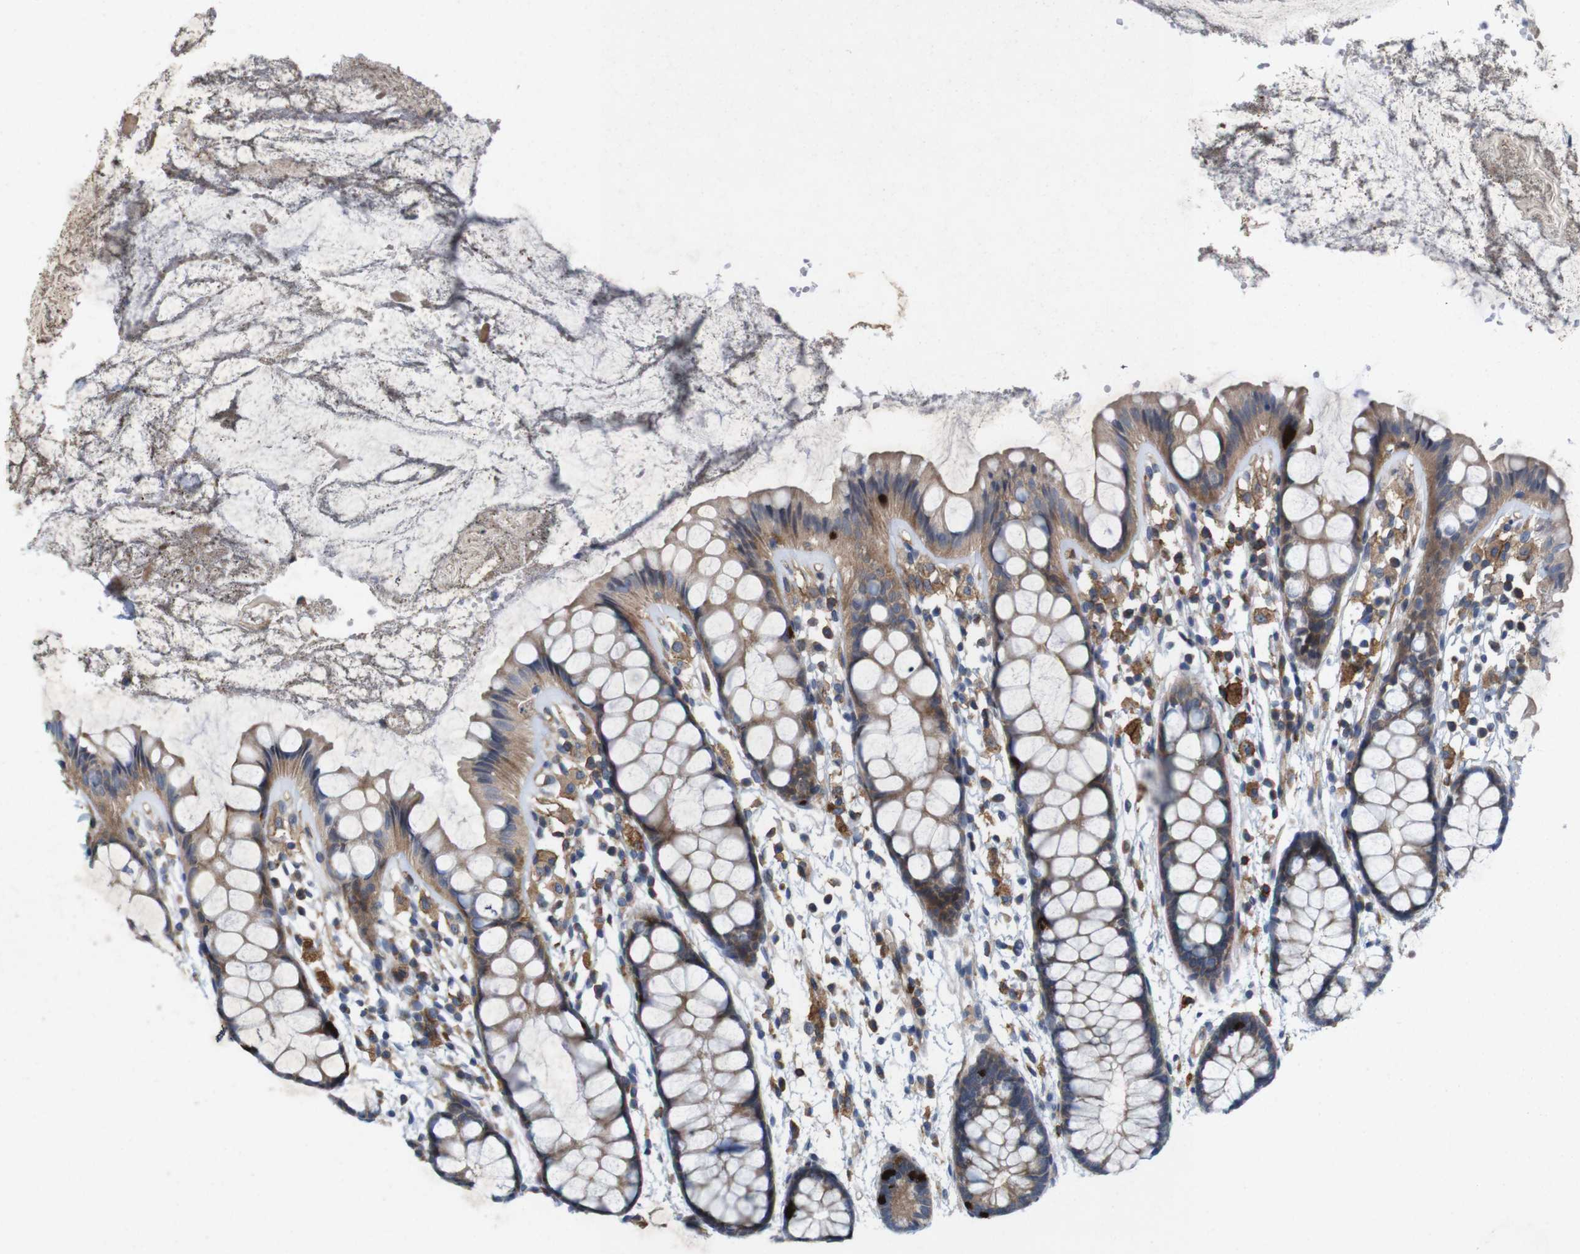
{"staining": {"intensity": "moderate", "quantity": ">75%", "location": "cytoplasmic/membranous"}, "tissue": "rectum", "cell_type": "Glandular cells", "image_type": "normal", "snomed": [{"axis": "morphology", "description": "Normal tissue, NOS"}, {"axis": "topography", "description": "Rectum"}], "caption": "A medium amount of moderate cytoplasmic/membranous staining is identified in approximately >75% of glandular cells in normal rectum. Using DAB (brown) and hematoxylin (blue) stains, captured at high magnification using brightfield microscopy.", "gene": "SIGLEC8", "patient": {"sex": "female", "age": 66}}